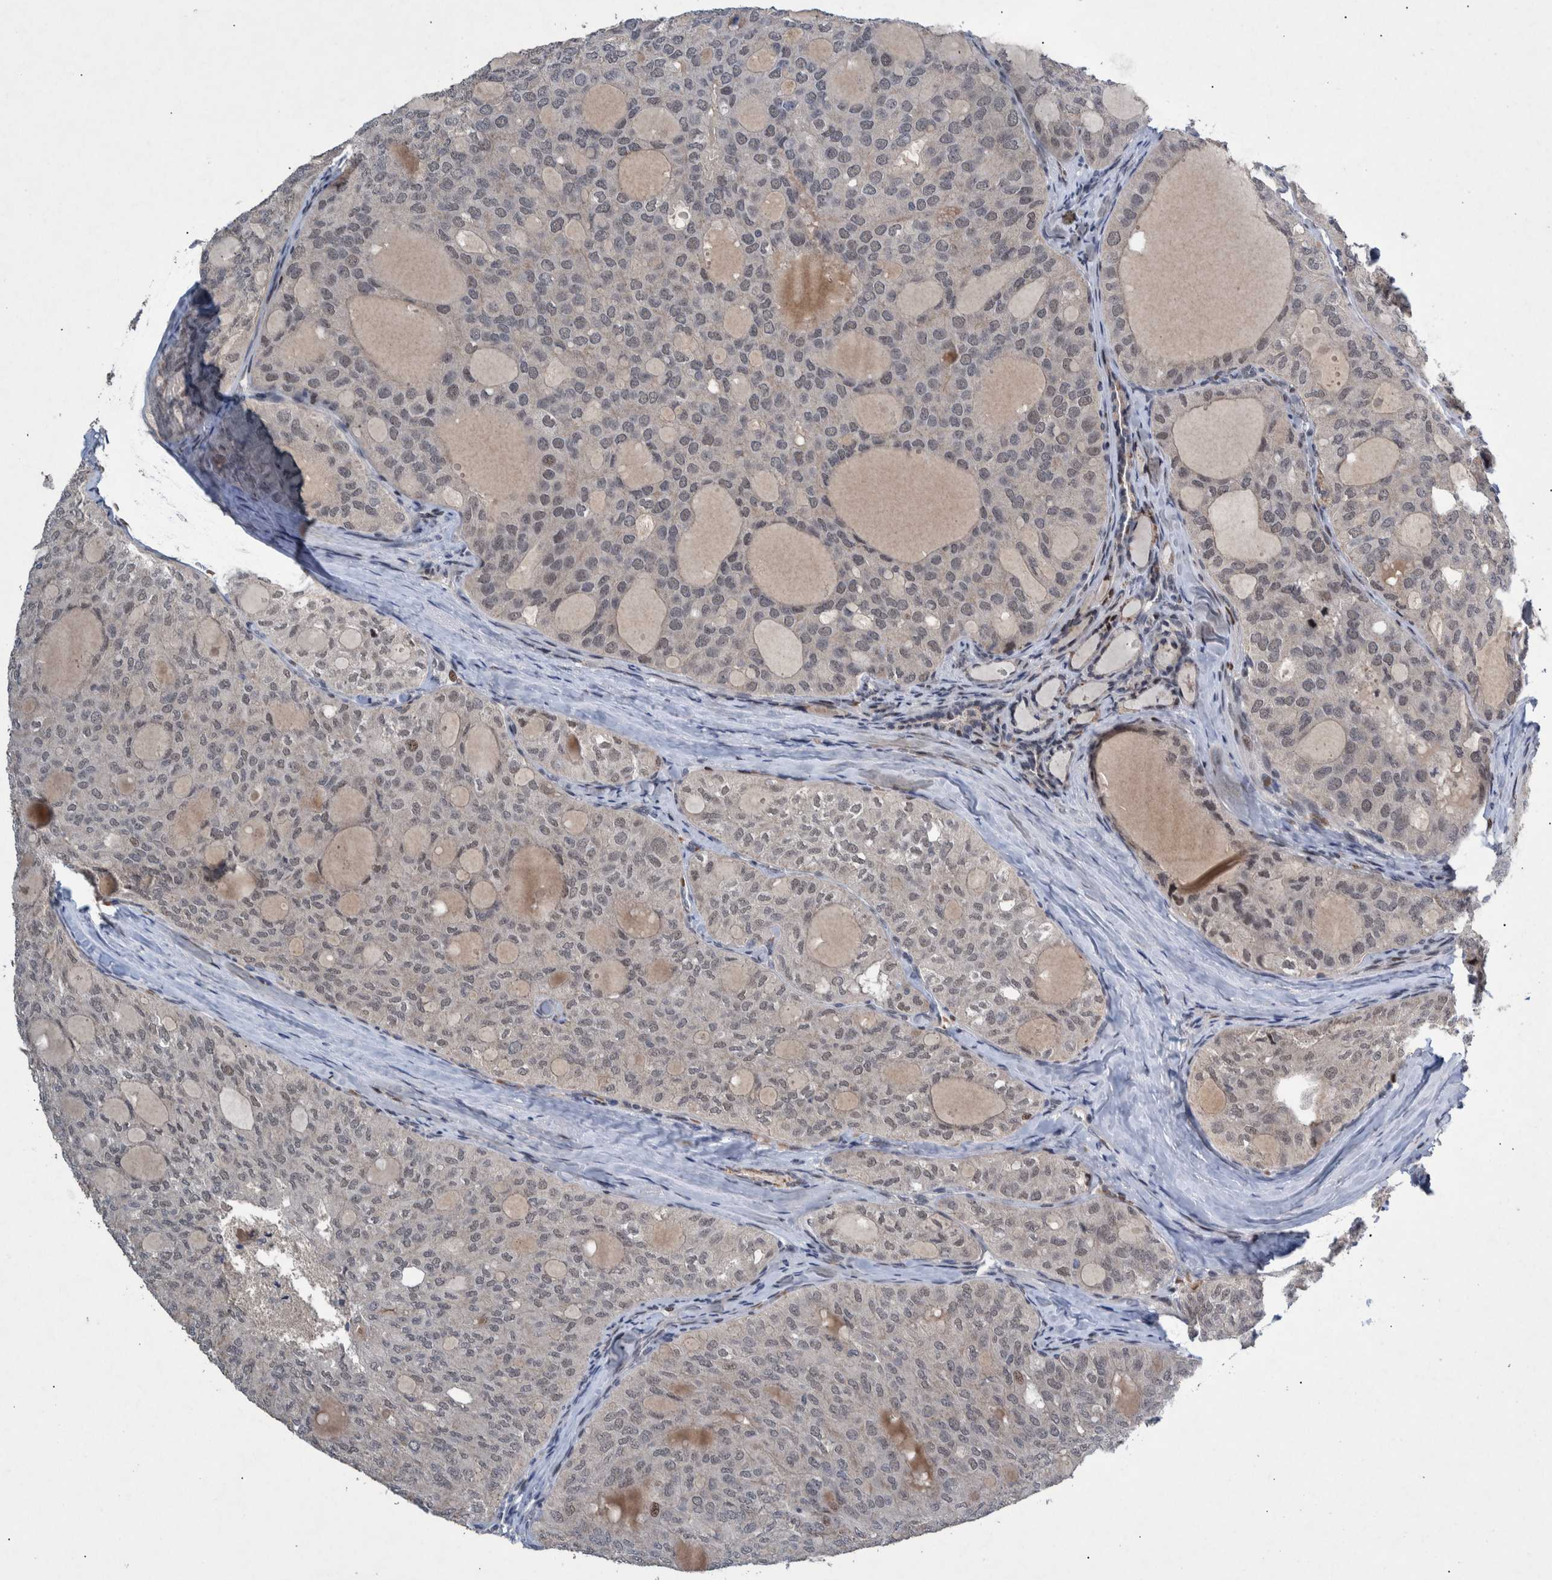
{"staining": {"intensity": "weak", "quantity": "25%-75%", "location": "nuclear"}, "tissue": "thyroid cancer", "cell_type": "Tumor cells", "image_type": "cancer", "snomed": [{"axis": "morphology", "description": "Follicular adenoma carcinoma, NOS"}, {"axis": "topography", "description": "Thyroid gland"}], "caption": "About 25%-75% of tumor cells in thyroid cancer demonstrate weak nuclear protein staining as visualized by brown immunohistochemical staining.", "gene": "ESRP1", "patient": {"sex": "male", "age": 75}}